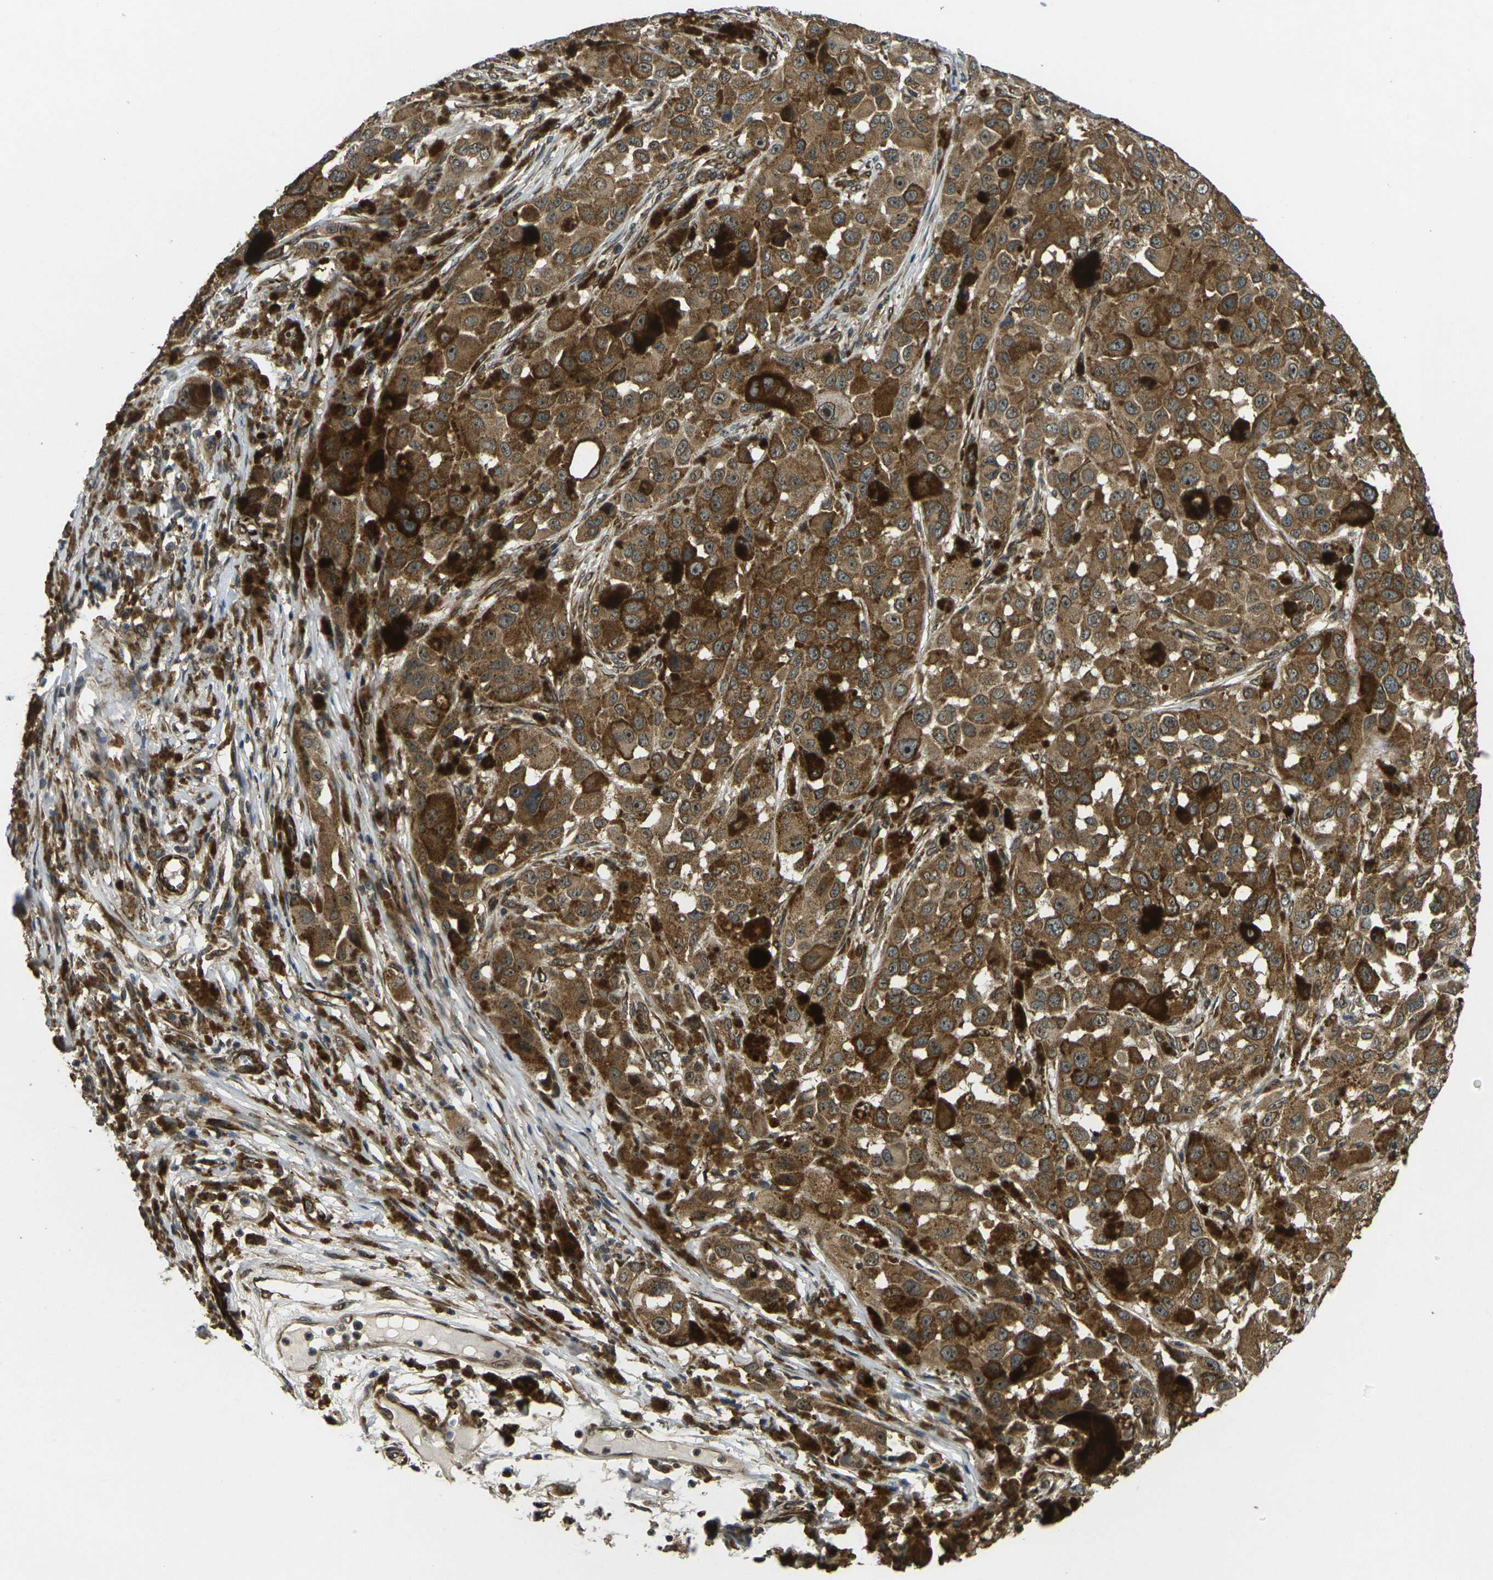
{"staining": {"intensity": "moderate", "quantity": ">75%", "location": "cytoplasmic/membranous"}, "tissue": "melanoma", "cell_type": "Tumor cells", "image_type": "cancer", "snomed": [{"axis": "morphology", "description": "Malignant melanoma, NOS"}, {"axis": "topography", "description": "Skin"}], "caption": "A medium amount of moderate cytoplasmic/membranous positivity is appreciated in about >75% of tumor cells in malignant melanoma tissue. (DAB = brown stain, brightfield microscopy at high magnification).", "gene": "FUT11", "patient": {"sex": "female", "age": 46}}